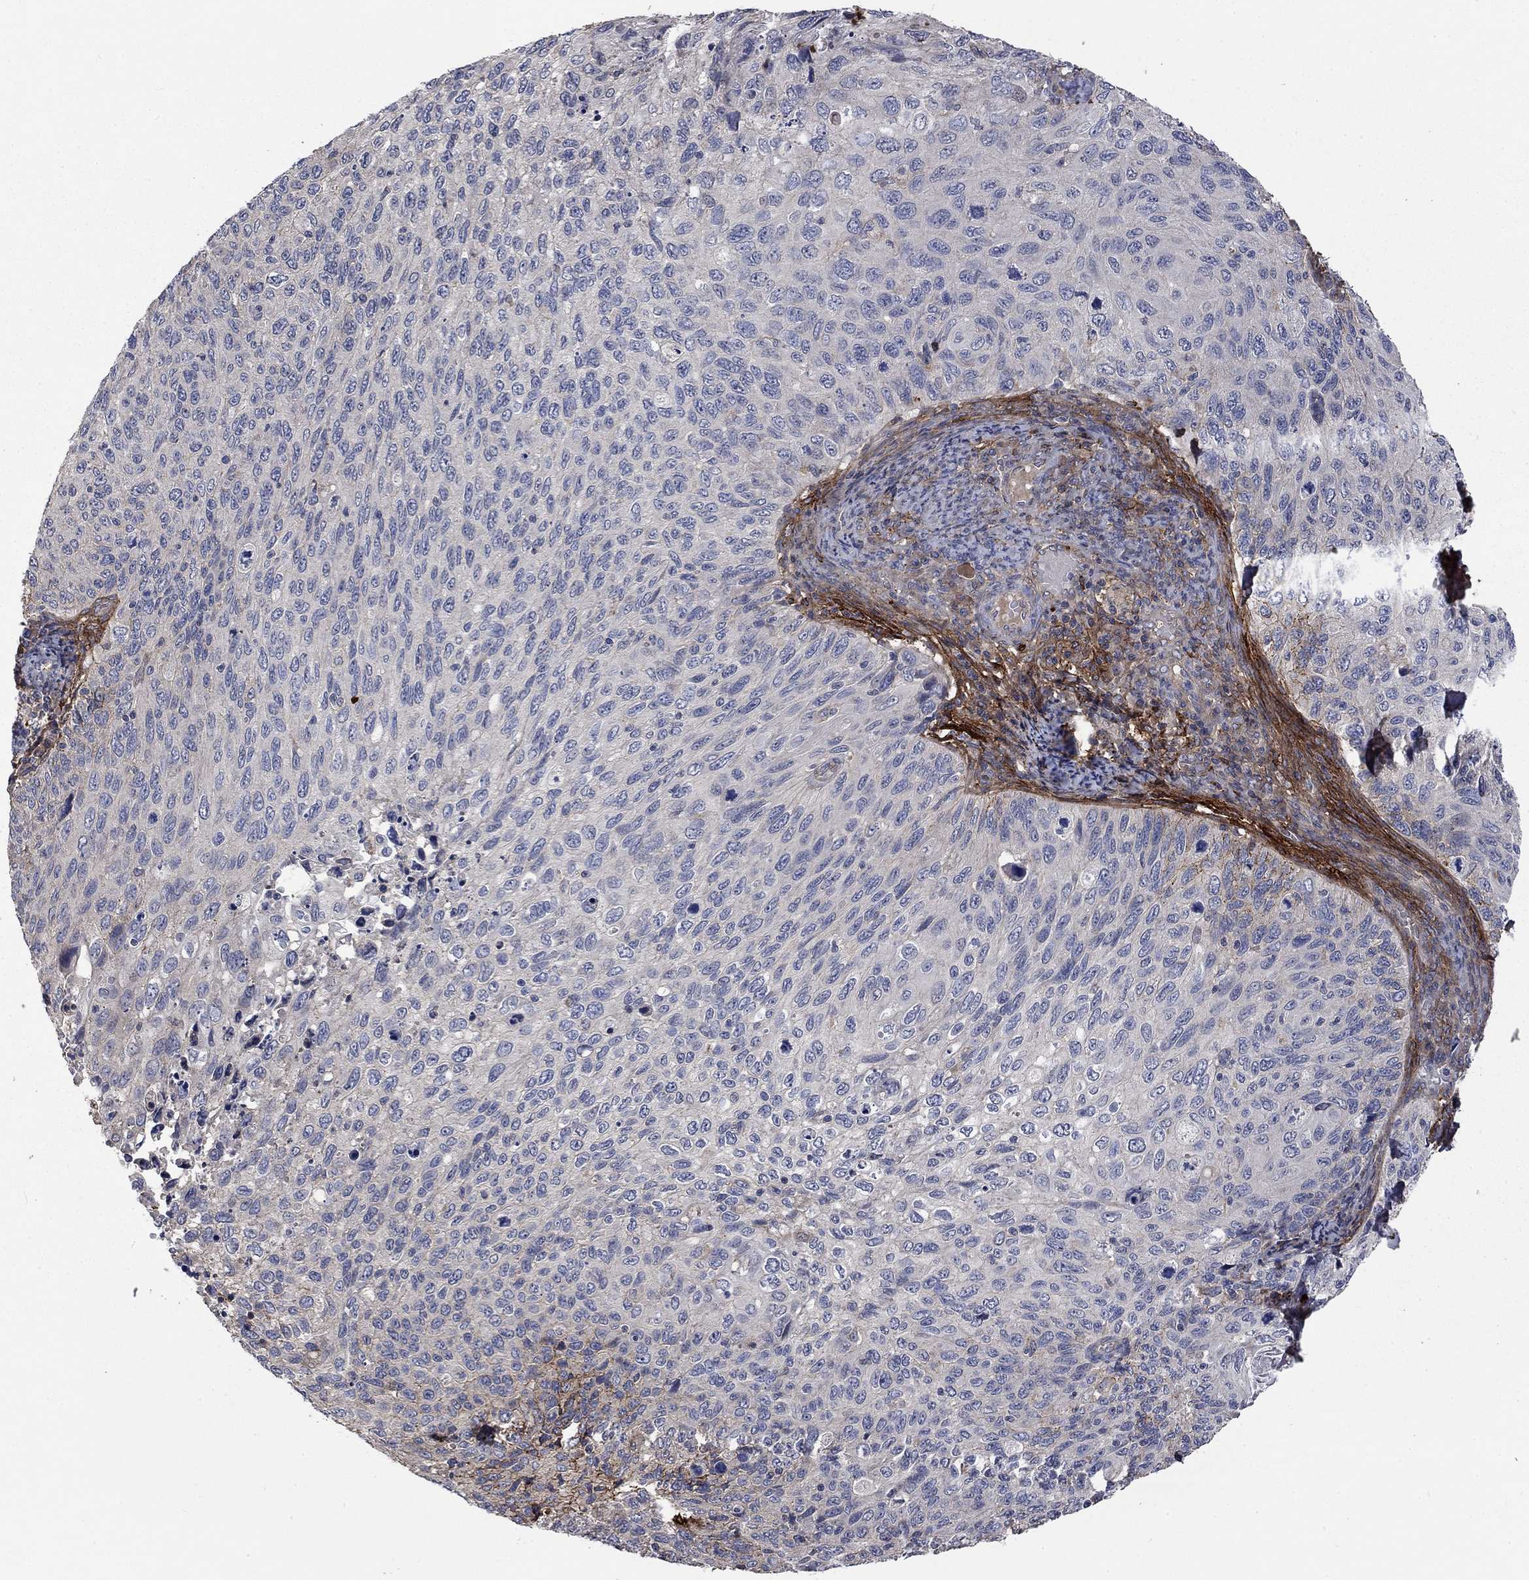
{"staining": {"intensity": "negative", "quantity": "none", "location": "none"}, "tissue": "cervical cancer", "cell_type": "Tumor cells", "image_type": "cancer", "snomed": [{"axis": "morphology", "description": "Squamous cell carcinoma, NOS"}, {"axis": "topography", "description": "Cervix"}], "caption": "High power microscopy micrograph of an immunohistochemistry micrograph of cervical cancer, revealing no significant expression in tumor cells.", "gene": "VCAN", "patient": {"sex": "female", "age": 70}}